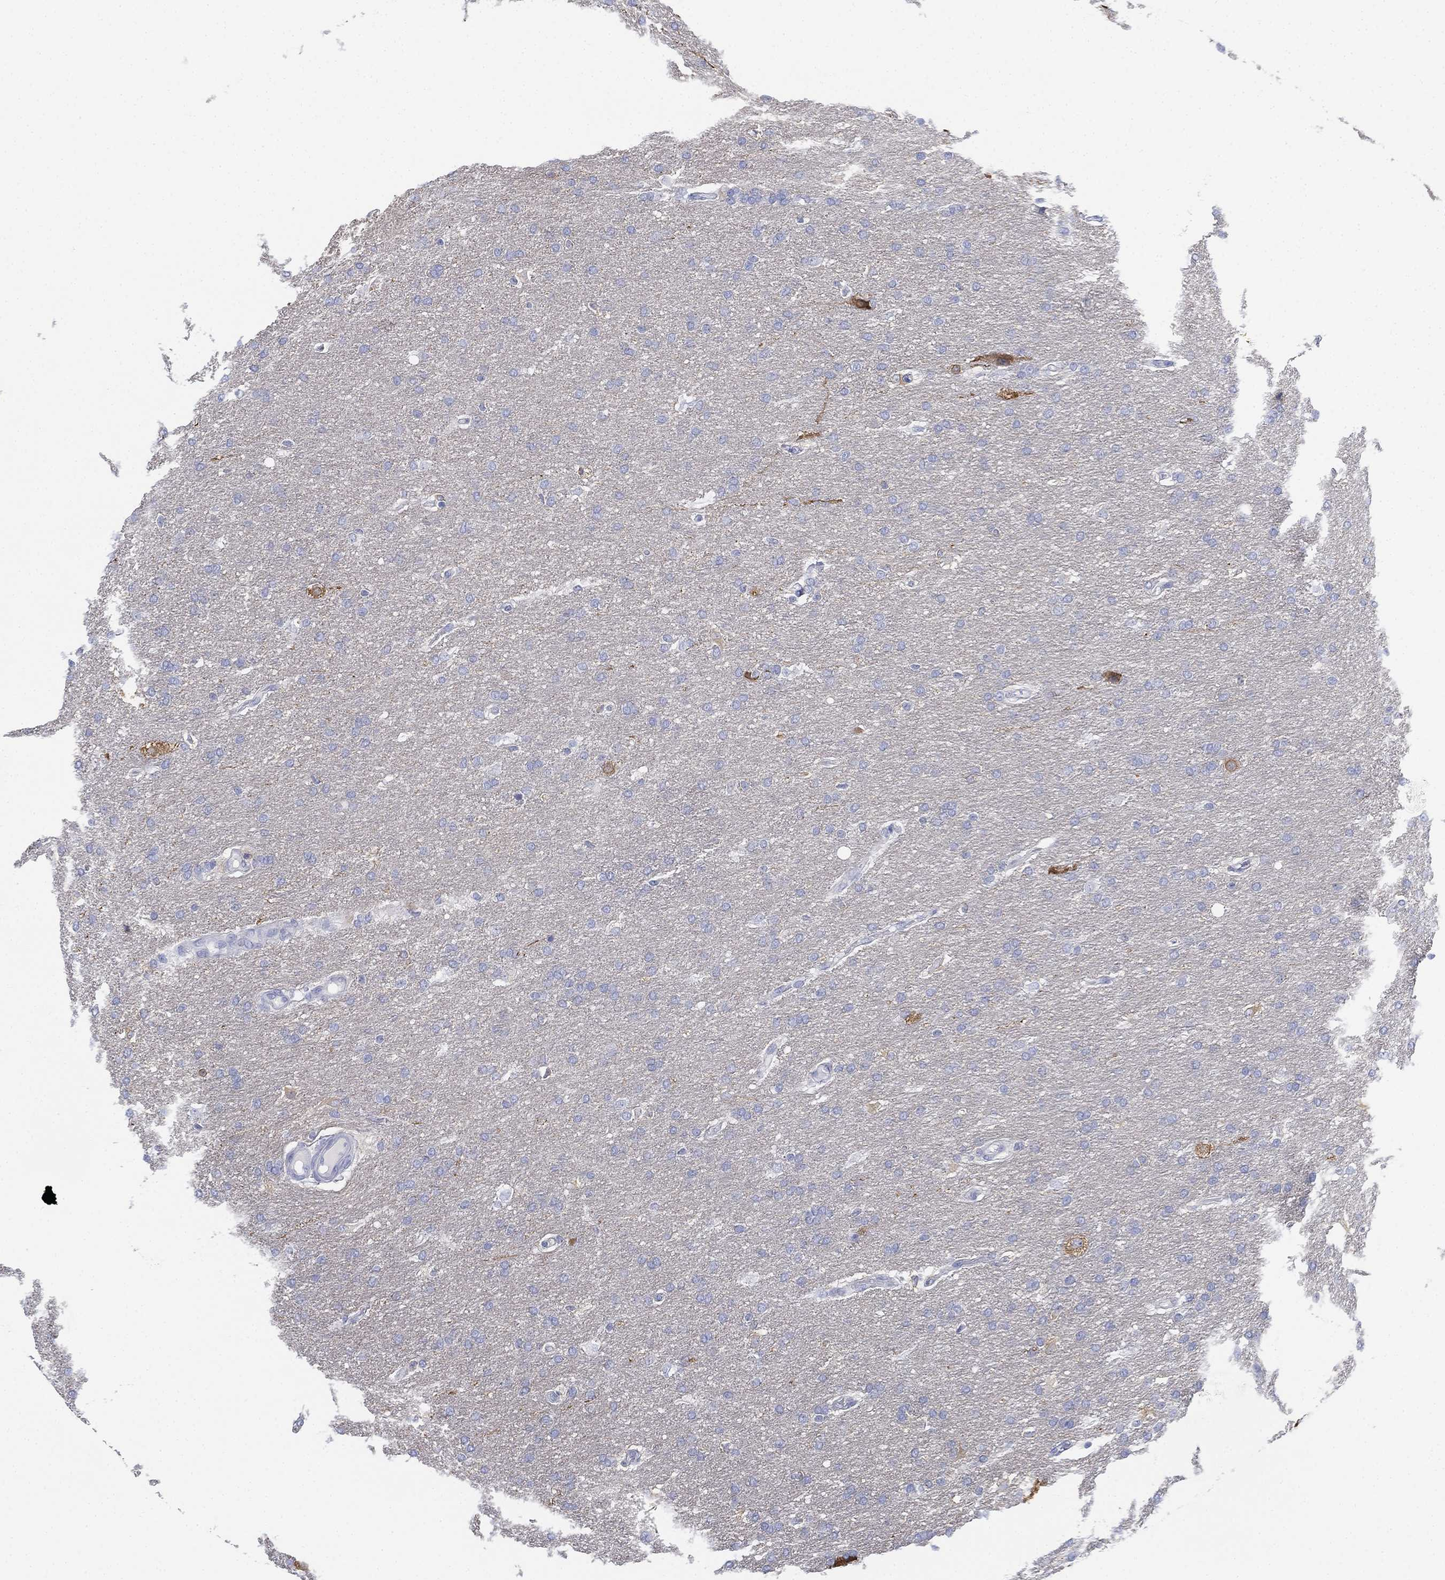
{"staining": {"intensity": "negative", "quantity": "none", "location": "none"}, "tissue": "glioma", "cell_type": "Tumor cells", "image_type": "cancer", "snomed": [{"axis": "morphology", "description": "Glioma, malignant, Low grade"}, {"axis": "topography", "description": "Brain"}], "caption": "DAB immunohistochemical staining of malignant glioma (low-grade) demonstrates no significant positivity in tumor cells. Brightfield microscopy of IHC stained with DAB (brown) and hematoxylin (blue), captured at high magnification.", "gene": "GCNA", "patient": {"sex": "female", "age": 37}}